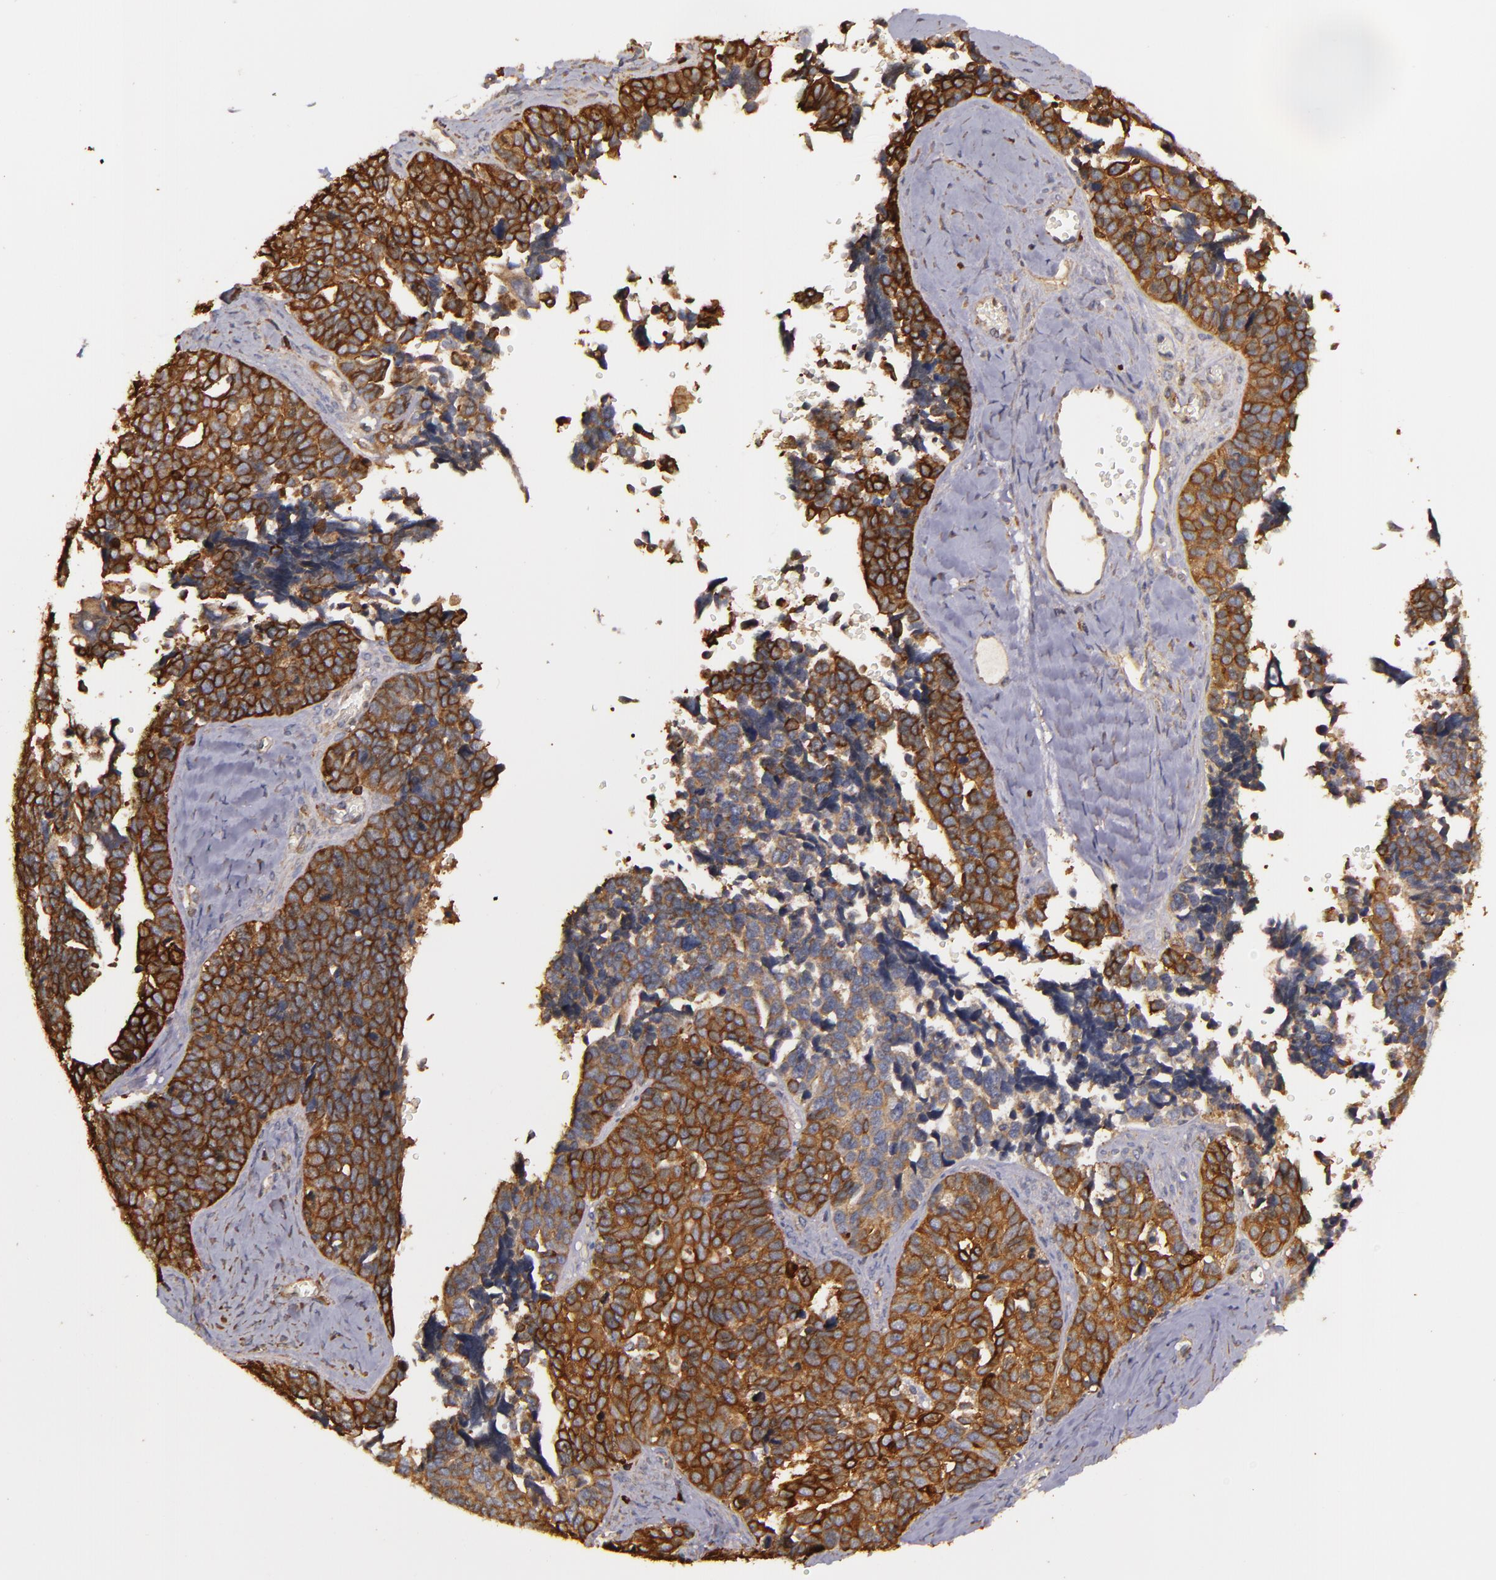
{"staining": {"intensity": "strong", "quantity": ">75%", "location": "cytoplasmic/membranous"}, "tissue": "ovarian cancer", "cell_type": "Tumor cells", "image_type": "cancer", "snomed": [{"axis": "morphology", "description": "Cystadenocarcinoma, serous, NOS"}, {"axis": "topography", "description": "Ovary"}], "caption": "The histopathology image demonstrates a brown stain indicating the presence of a protein in the cytoplasmic/membranous of tumor cells in serous cystadenocarcinoma (ovarian). The staining was performed using DAB to visualize the protein expression in brown, while the nuclei were stained in blue with hematoxylin (Magnification: 20x).", "gene": "SLC9A3R1", "patient": {"sex": "female", "age": 77}}